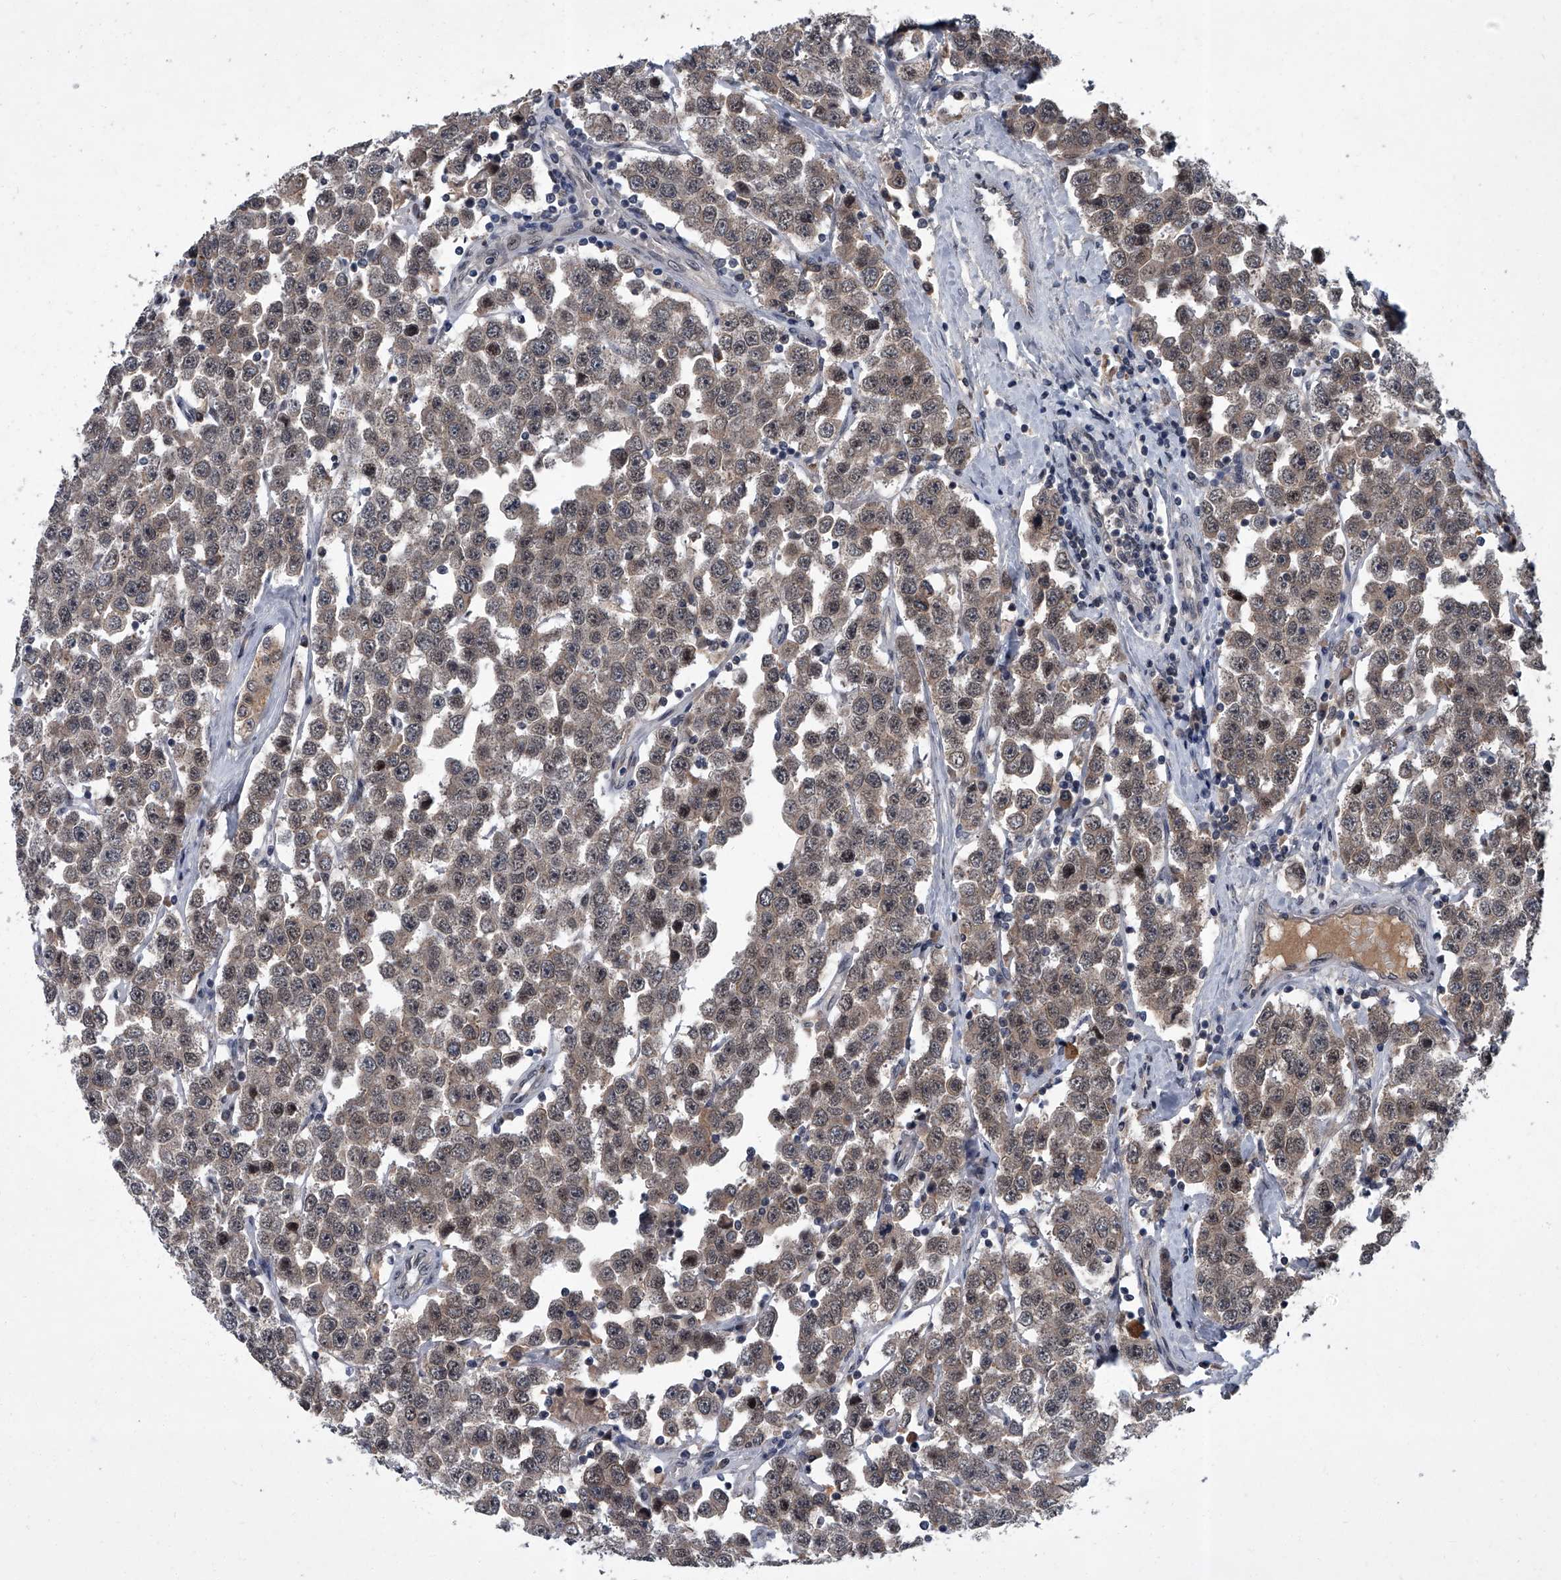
{"staining": {"intensity": "weak", "quantity": "25%-75%", "location": "nuclear"}, "tissue": "testis cancer", "cell_type": "Tumor cells", "image_type": "cancer", "snomed": [{"axis": "morphology", "description": "Seminoma, NOS"}, {"axis": "topography", "description": "Testis"}], "caption": "This is a photomicrograph of immunohistochemistry staining of testis seminoma, which shows weak staining in the nuclear of tumor cells.", "gene": "ZNF518B", "patient": {"sex": "male", "age": 28}}